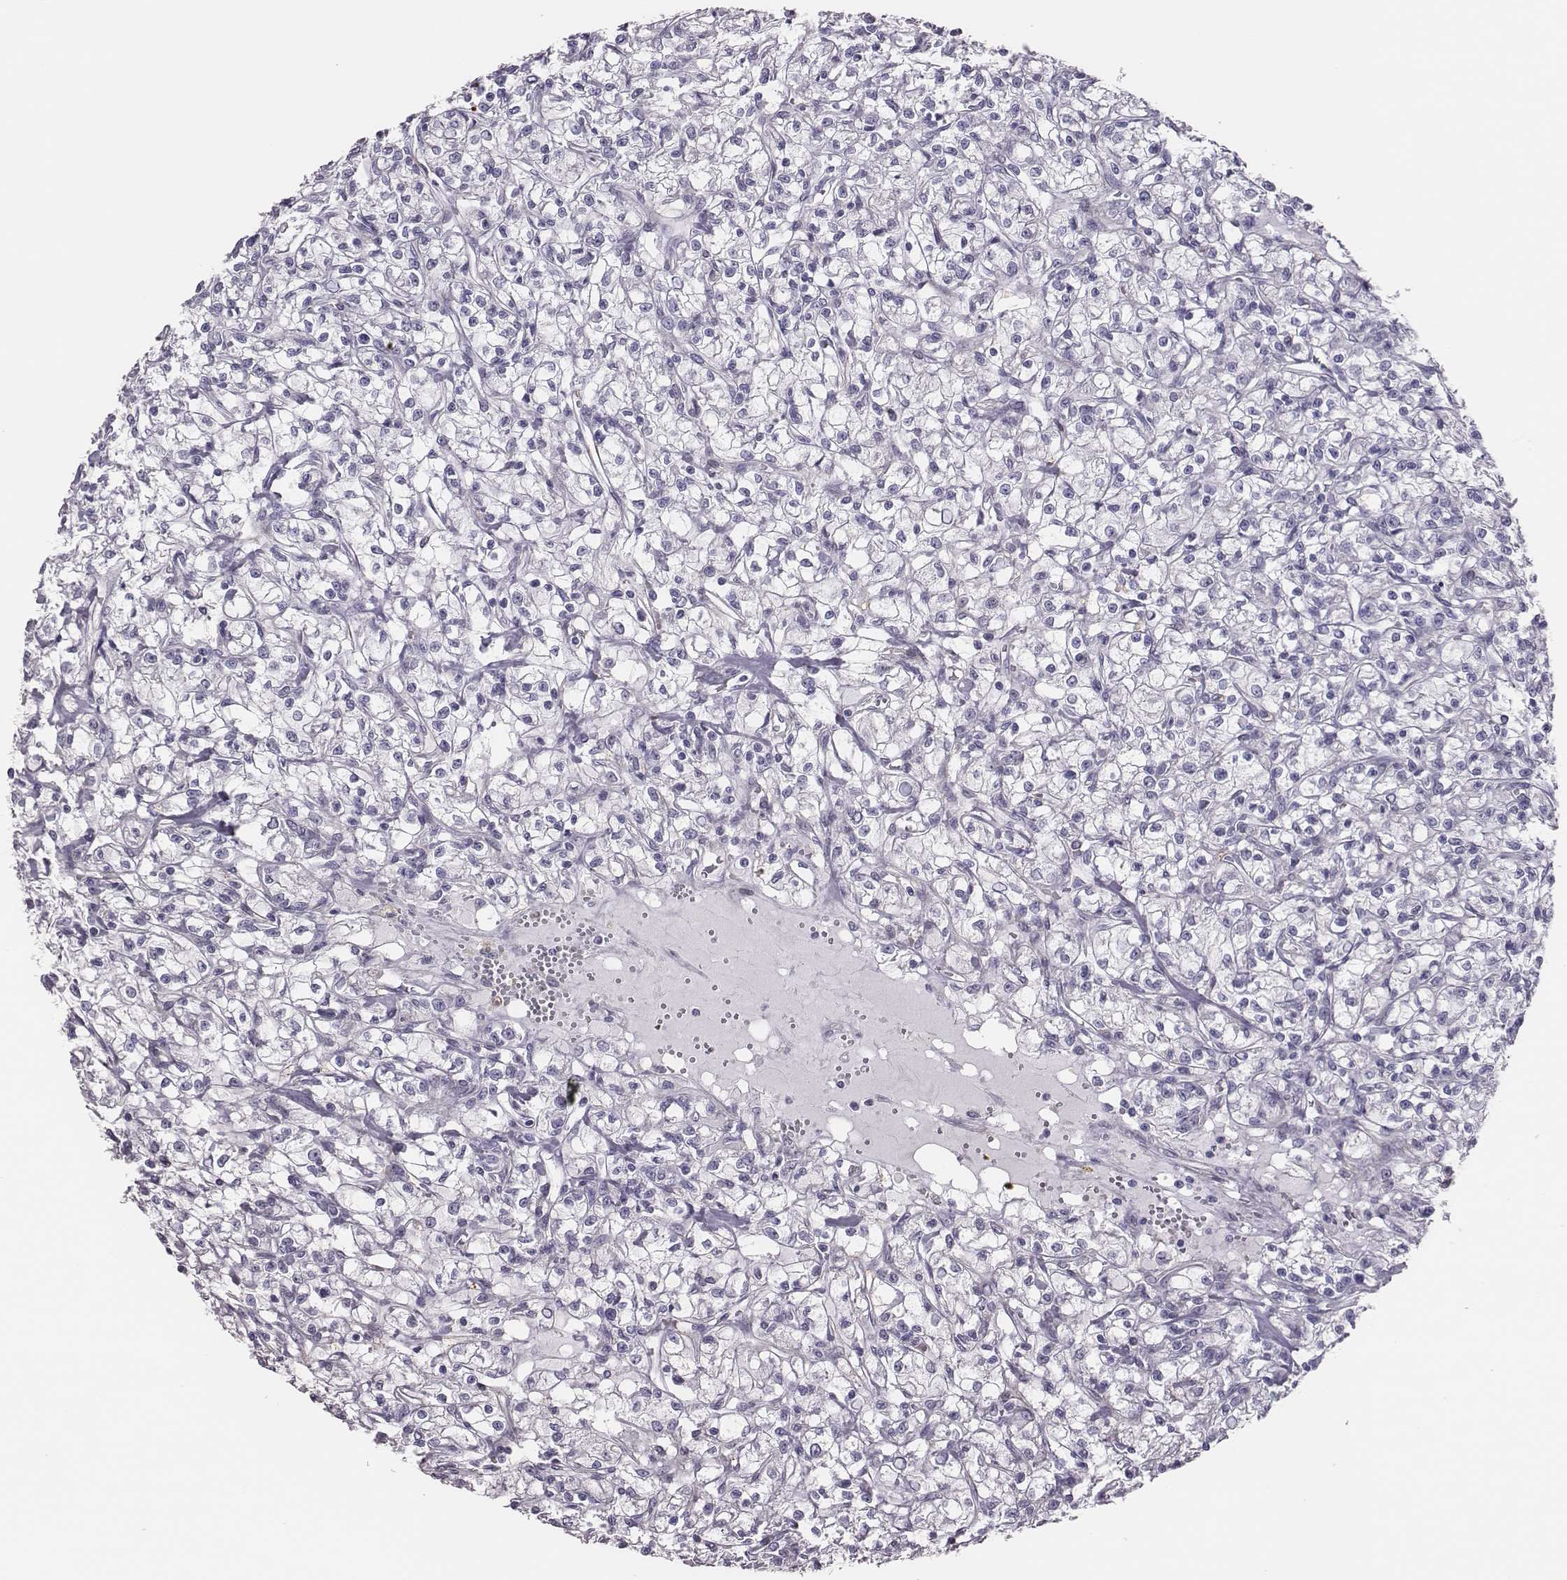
{"staining": {"intensity": "negative", "quantity": "none", "location": "none"}, "tissue": "renal cancer", "cell_type": "Tumor cells", "image_type": "cancer", "snomed": [{"axis": "morphology", "description": "Adenocarcinoma, NOS"}, {"axis": "topography", "description": "Kidney"}], "caption": "This image is of renal adenocarcinoma stained with immunohistochemistry to label a protein in brown with the nuclei are counter-stained blue. There is no staining in tumor cells.", "gene": "SCML2", "patient": {"sex": "female", "age": 59}}